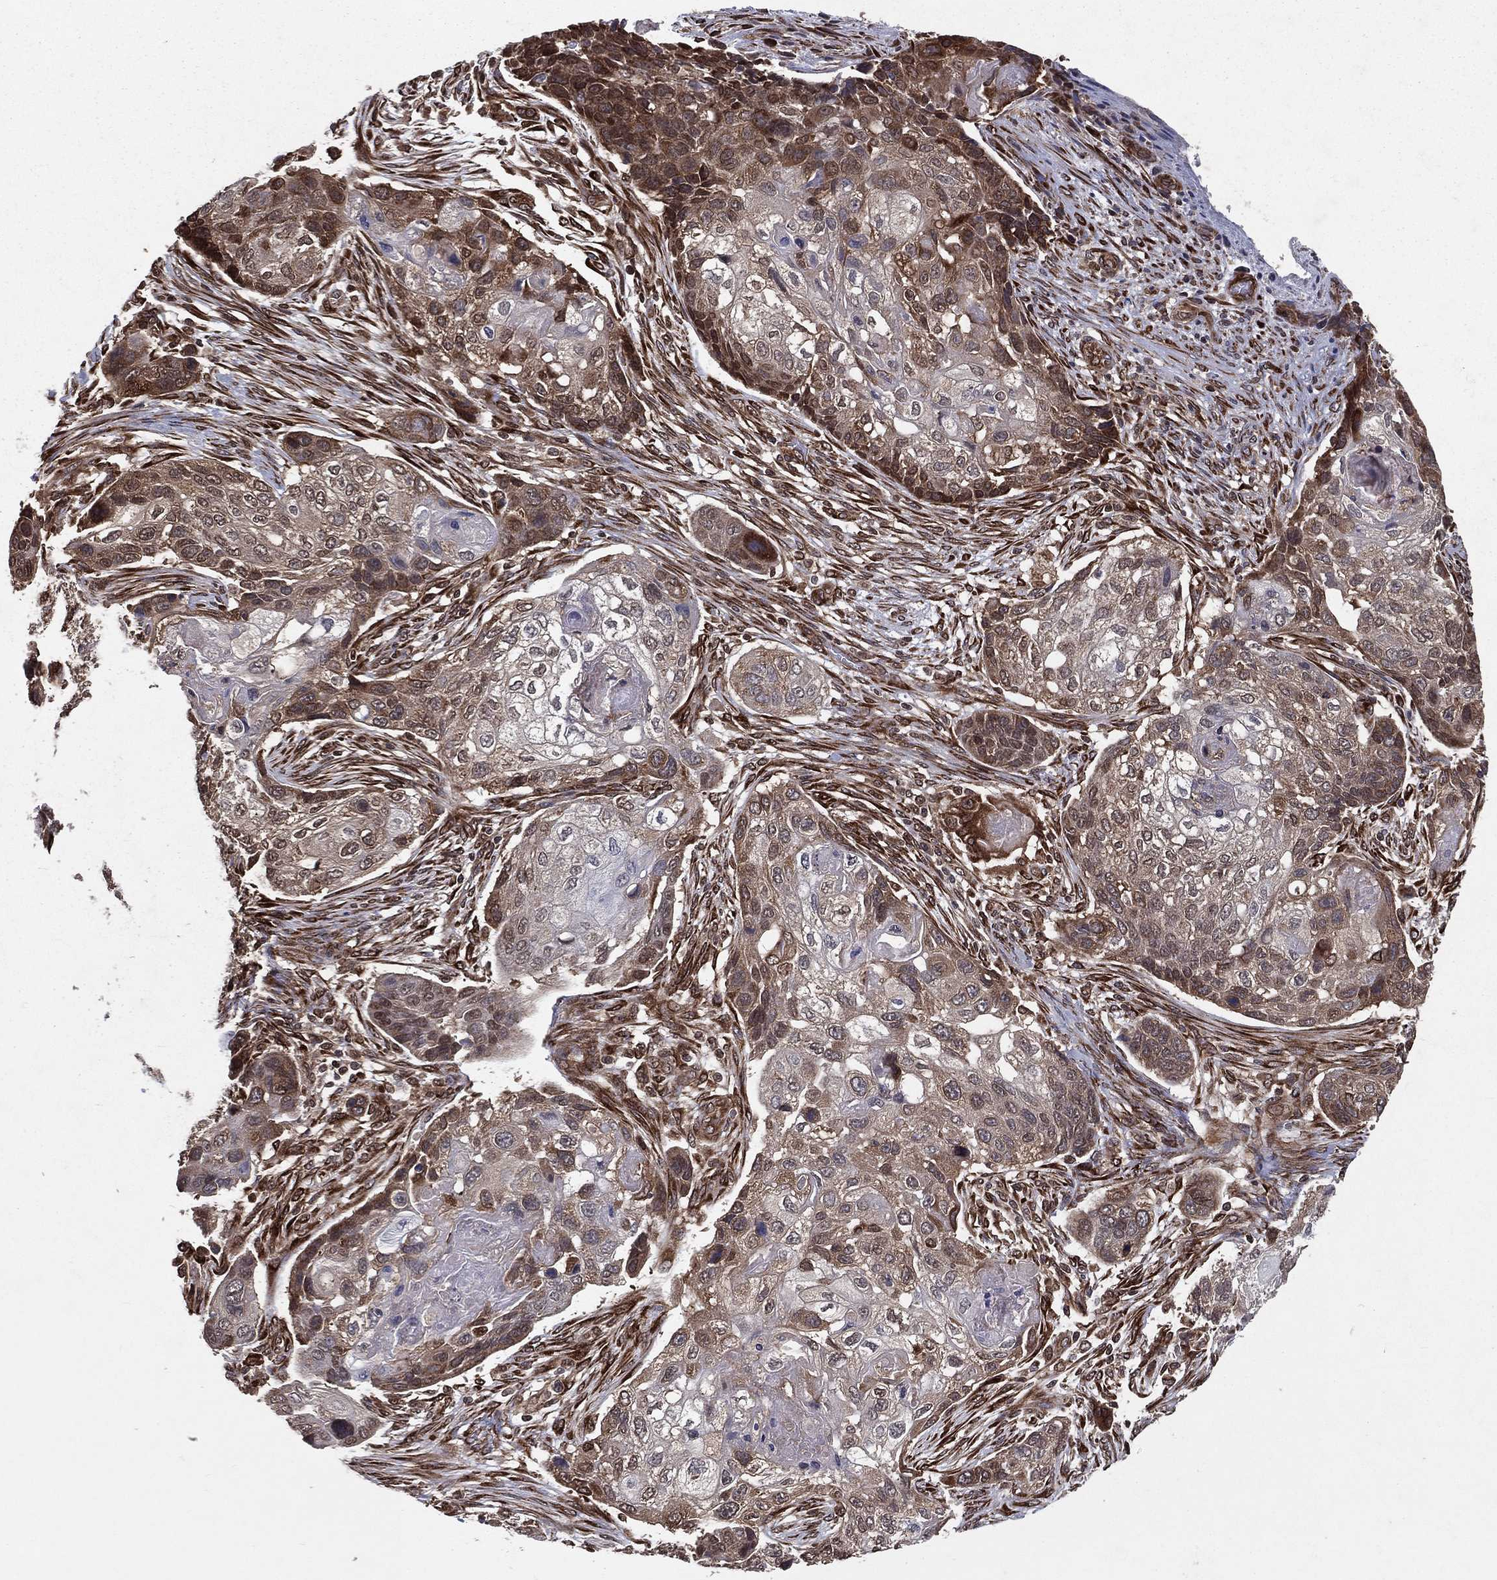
{"staining": {"intensity": "moderate", "quantity": "<25%", "location": "cytoplasmic/membranous"}, "tissue": "lung cancer", "cell_type": "Tumor cells", "image_type": "cancer", "snomed": [{"axis": "morphology", "description": "Normal tissue, NOS"}, {"axis": "morphology", "description": "Squamous cell carcinoma, NOS"}, {"axis": "topography", "description": "Bronchus"}, {"axis": "topography", "description": "Lung"}], "caption": "Immunohistochemical staining of human lung cancer (squamous cell carcinoma) displays low levels of moderate cytoplasmic/membranous protein expression in approximately <25% of tumor cells.", "gene": "CERS2", "patient": {"sex": "male", "age": 69}}